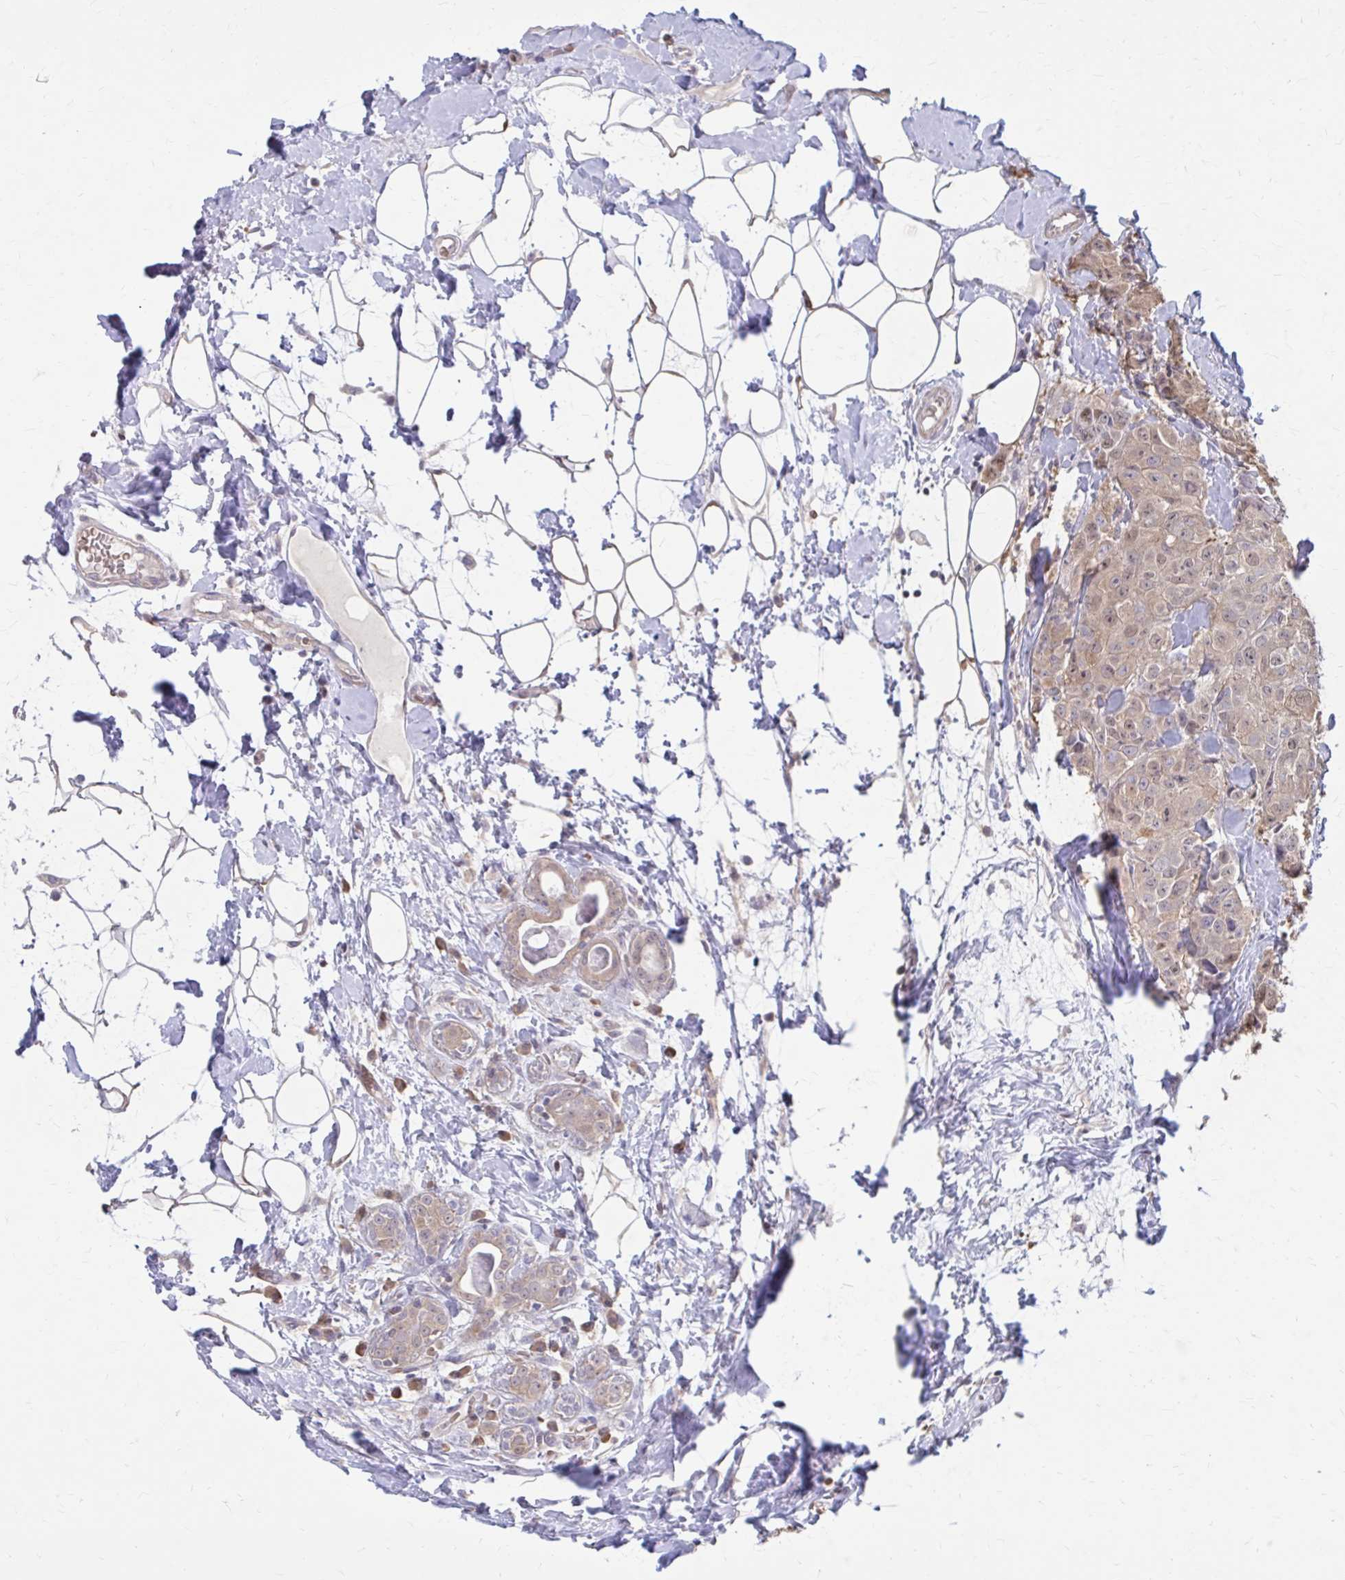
{"staining": {"intensity": "weak", "quantity": ">75%", "location": "cytoplasmic/membranous,nuclear"}, "tissue": "breast cancer", "cell_type": "Tumor cells", "image_type": "cancer", "snomed": [{"axis": "morphology", "description": "Duct carcinoma"}, {"axis": "topography", "description": "Breast"}], "caption": "Weak cytoplasmic/membranous and nuclear staining is present in approximately >75% of tumor cells in breast cancer.", "gene": "IFI44L", "patient": {"sex": "female", "age": 43}}